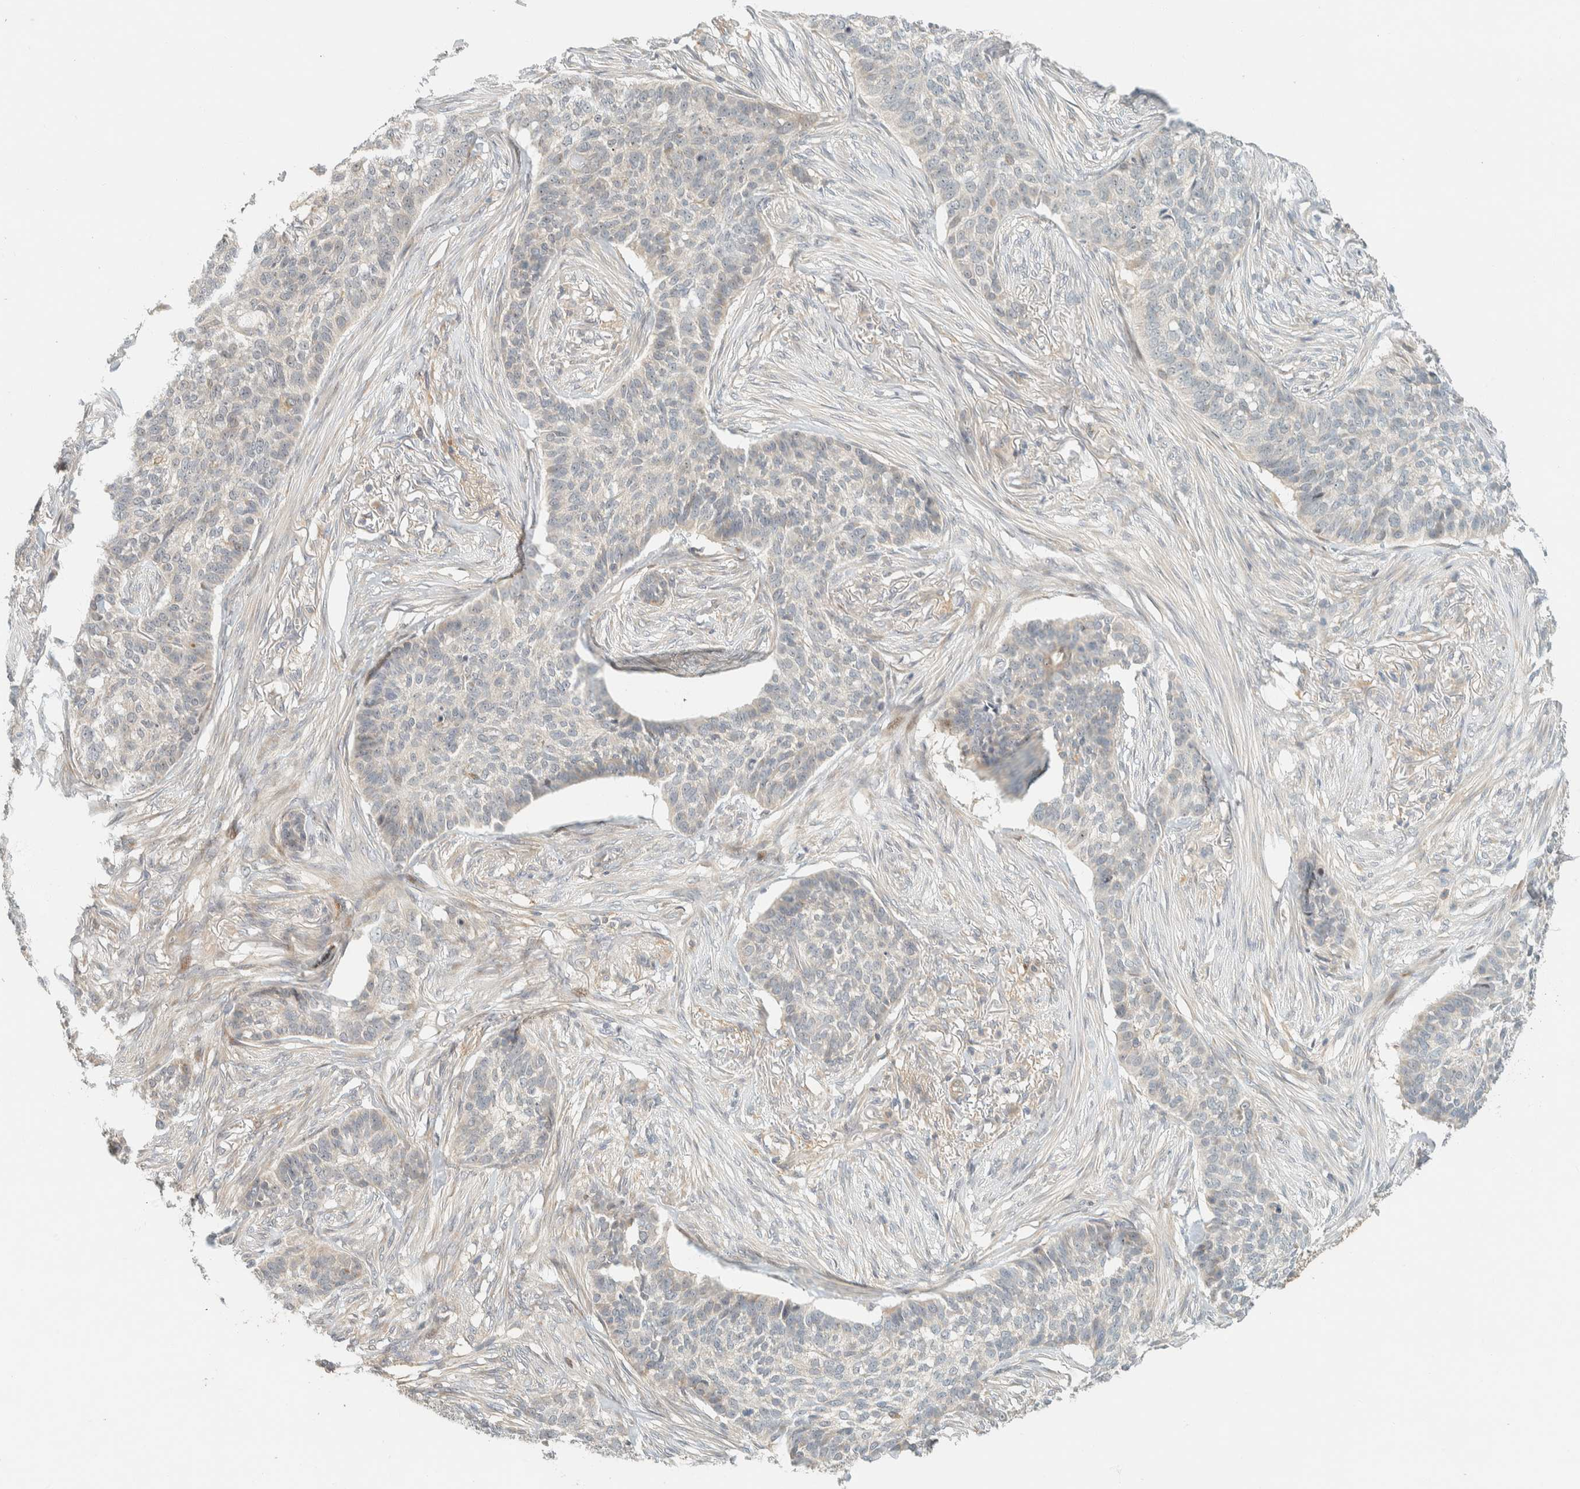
{"staining": {"intensity": "negative", "quantity": "none", "location": "none"}, "tissue": "skin cancer", "cell_type": "Tumor cells", "image_type": "cancer", "snomed": [{"axis": "morphology", "description": "Basal cell carcinoma"}, {"axis": "topography", "description": "Skin"}], "caption": "Histopathology image shows no significant protein staining in tumor cells of skin cancer.", "gene": "CCDC171", "patient": {"sex": "male", "age": 85}}